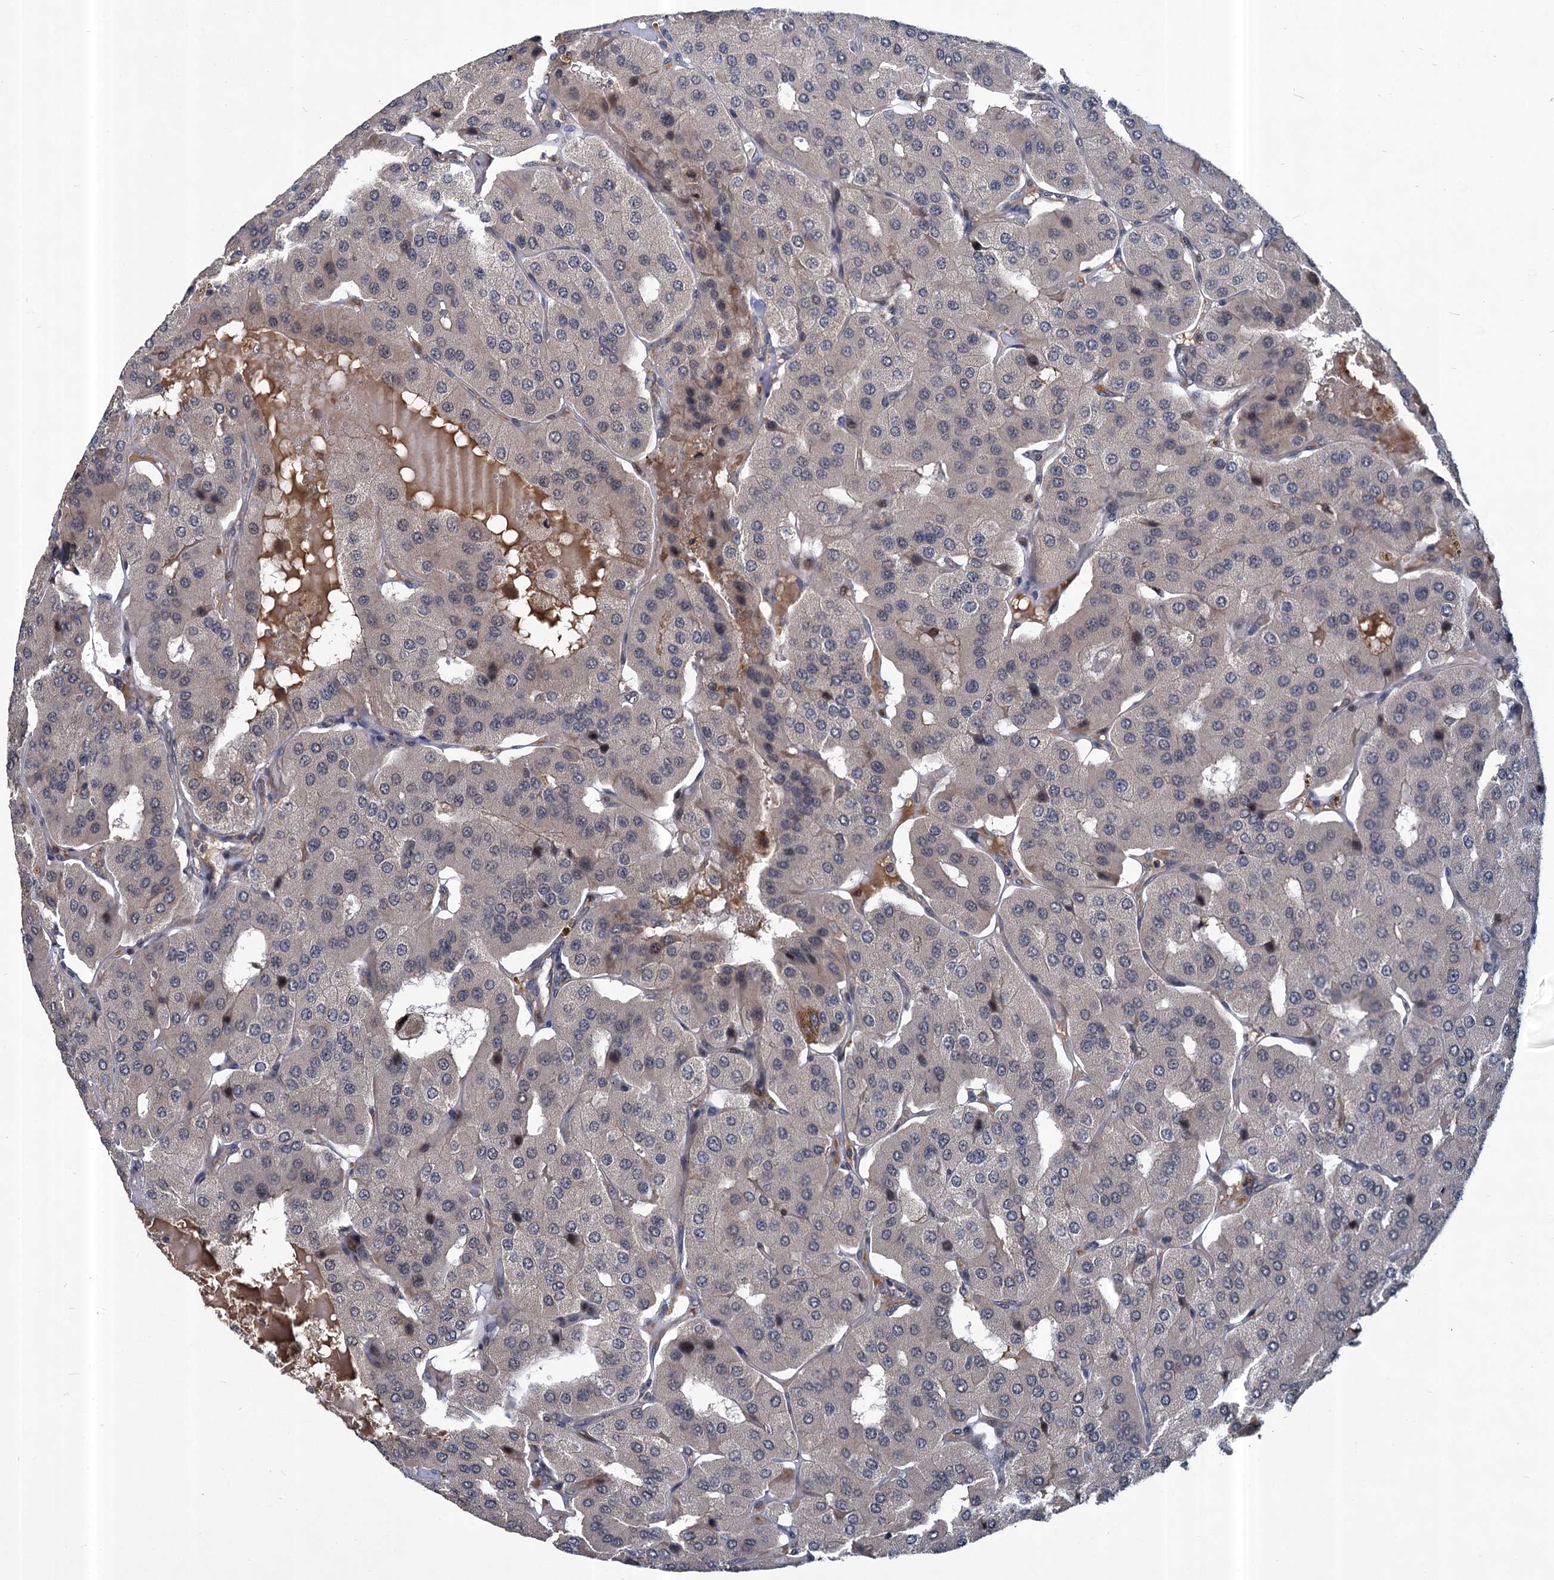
{"staining": {"intensity": "negative", "quantity": "none", "location": "none"}, "tissue": "parathyroid gland", "cell_type": "Glandular cells", "image_type": "normal", "snomed": [{"axis": "morphology", "description": "Normal tissue, NOS"}, {"axis": "morphology", "description": "Adenoma, NOS"}, {"axis": "topography", "description": "Parathyroid gland"}], "caption": "Immunohistochemistry (IHC) of normal parathyroid gland exhibits no staining in glandular cells.", "gene": "ABLIM1", "patient": {"sex": "female", "age": 86}}